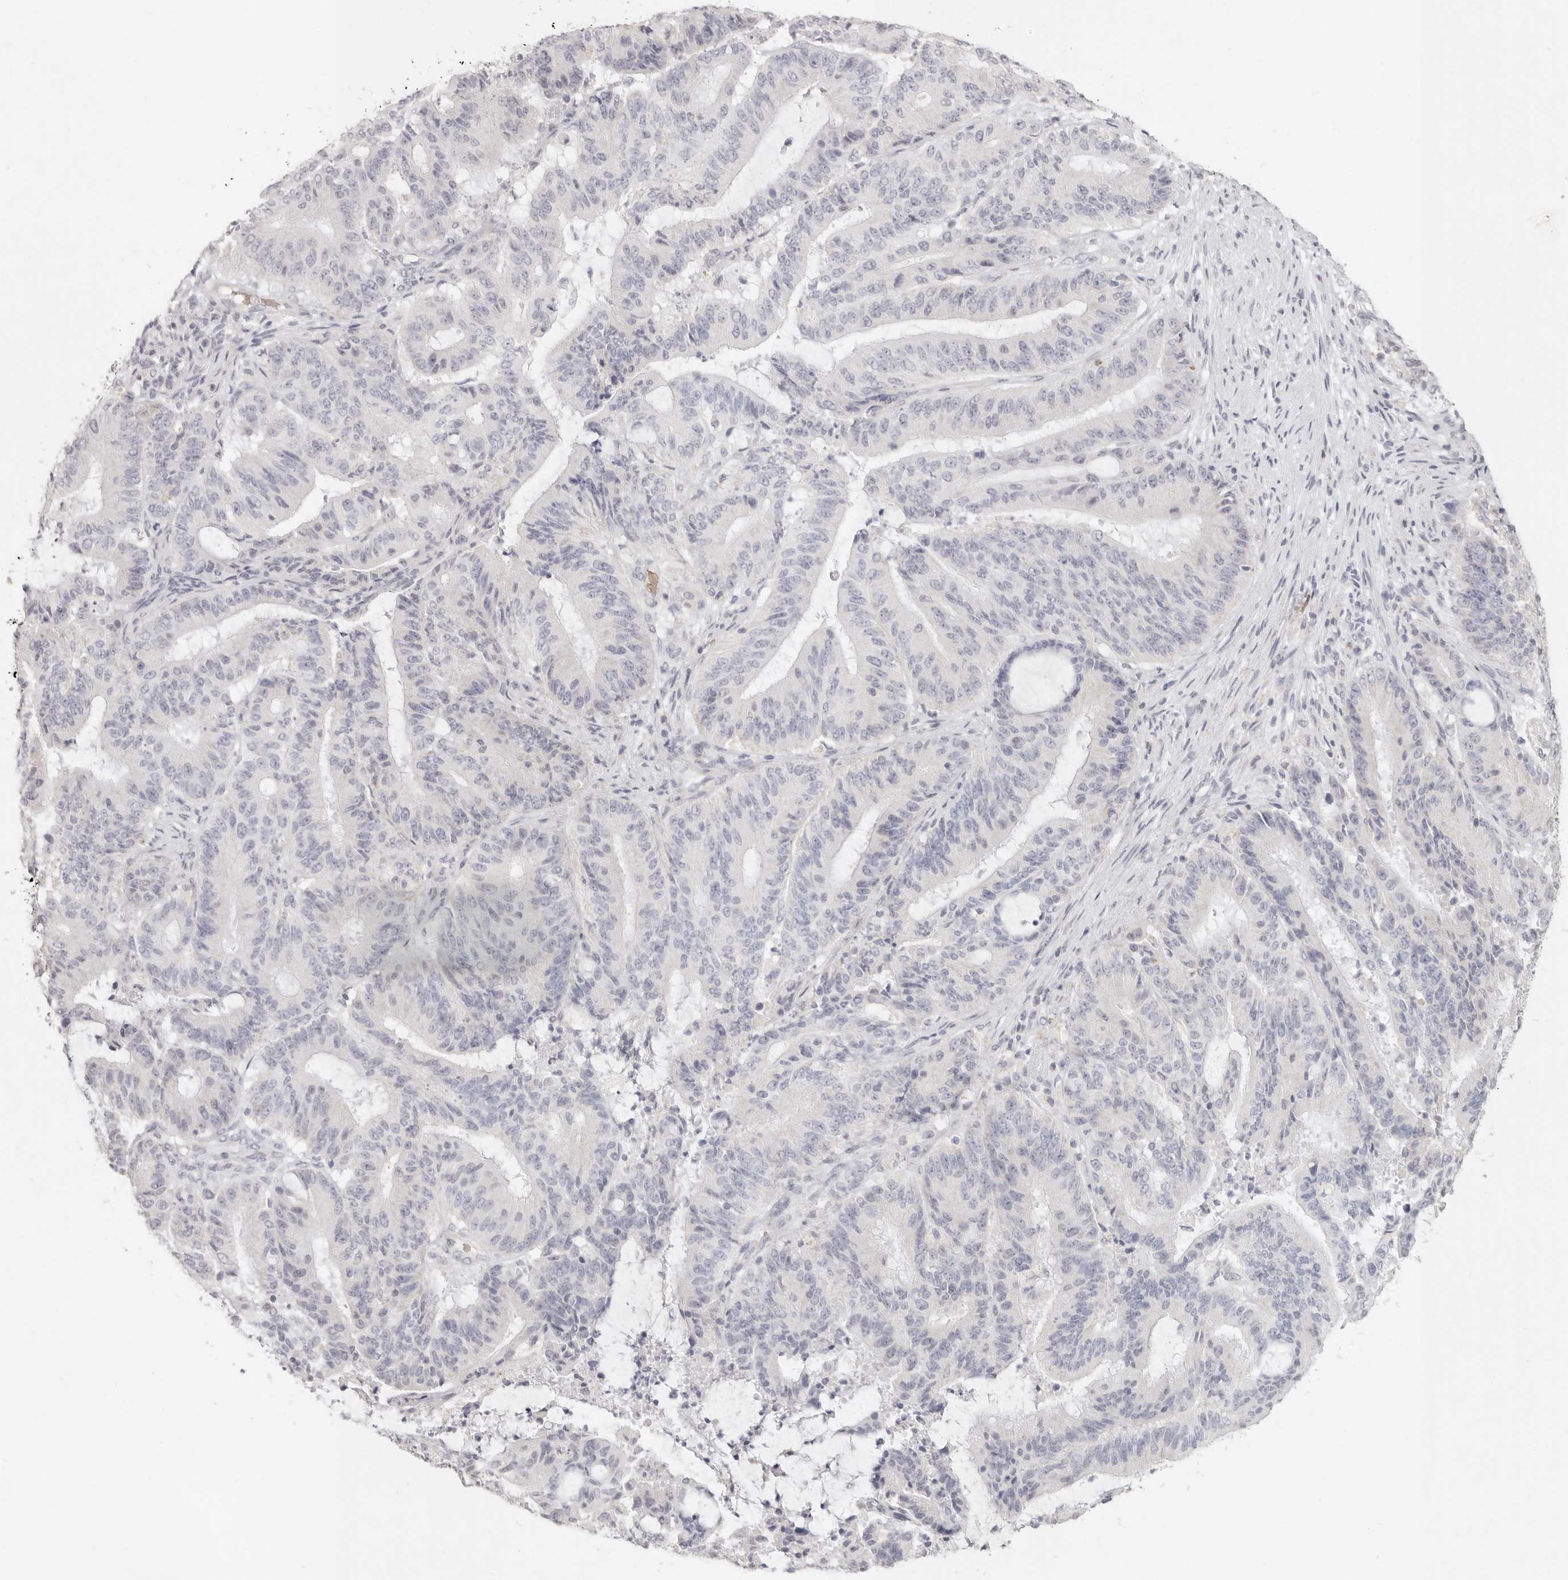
{"staining": {"intensity": "negative", "quantity": "none", "location": "none"}, "tissue": "liver cancer", "cell_type": "Tumor cells", "image_type": "cancer", "snomed": [{"axis": "morphology", "description": "Normal tissue, NOS"}, {"axis": "morphology", "description": "Cholangiocarcinoma"}, {"axis": "topography", "description": "Liver"}, {"axis": "topography", "description": "Peripheral nerve tissue"}], "caption": "IHC histopathology image of neoplastic tissue: human liver cancer stained with DAB (3,3'-diaminobenzidine) shows no significant protein staining in tumor cells.", "gene": "NIBAN1", "patient": {"sex": "female", "age": 73}}